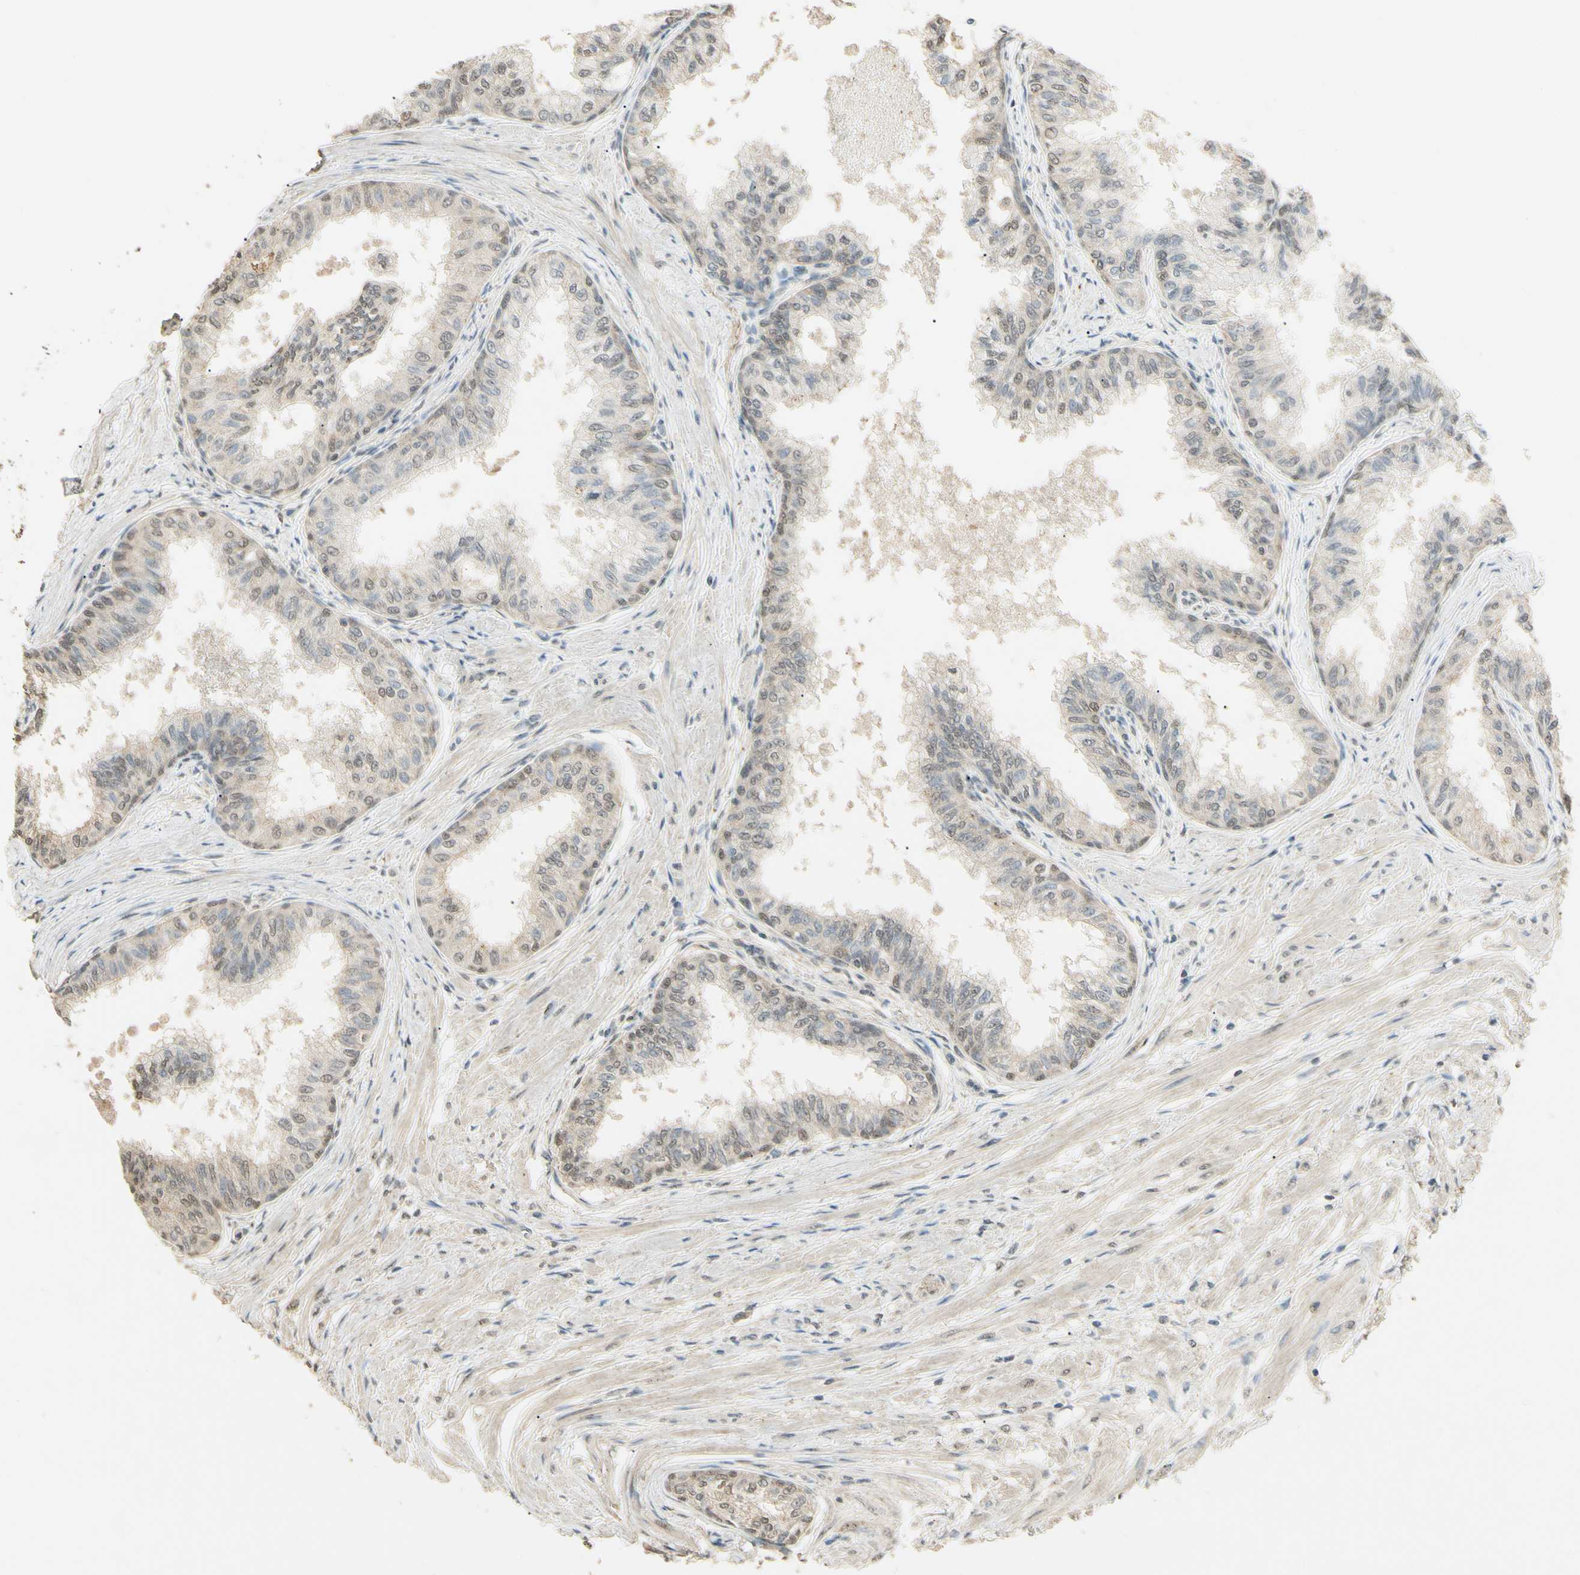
{"staining": {"intensity": "weak", "quantity": "<25%", "location": "nuclear"}, "tissue": "prostate", "cell_type": "Glandular cells", "image_type": "normal", "snomed": [{"axis": "morphology", "description": "Normal tissue, NOS"}, {"axis": "topography", "description": "Prostate"}, {"axis": "topography", "description": "Seminal veicle"}], "caption": "The immunohistochemistry photomicrograph has no significant positivity in glandular cells of prostate. Brightfield microscopy of immunohistochemistry (IHC) stained with DAB (brown) and hematoxylin (blue), captured at high magnification.", "gene": "SGCA", "patient": {"sex": "male", "age": 60}}